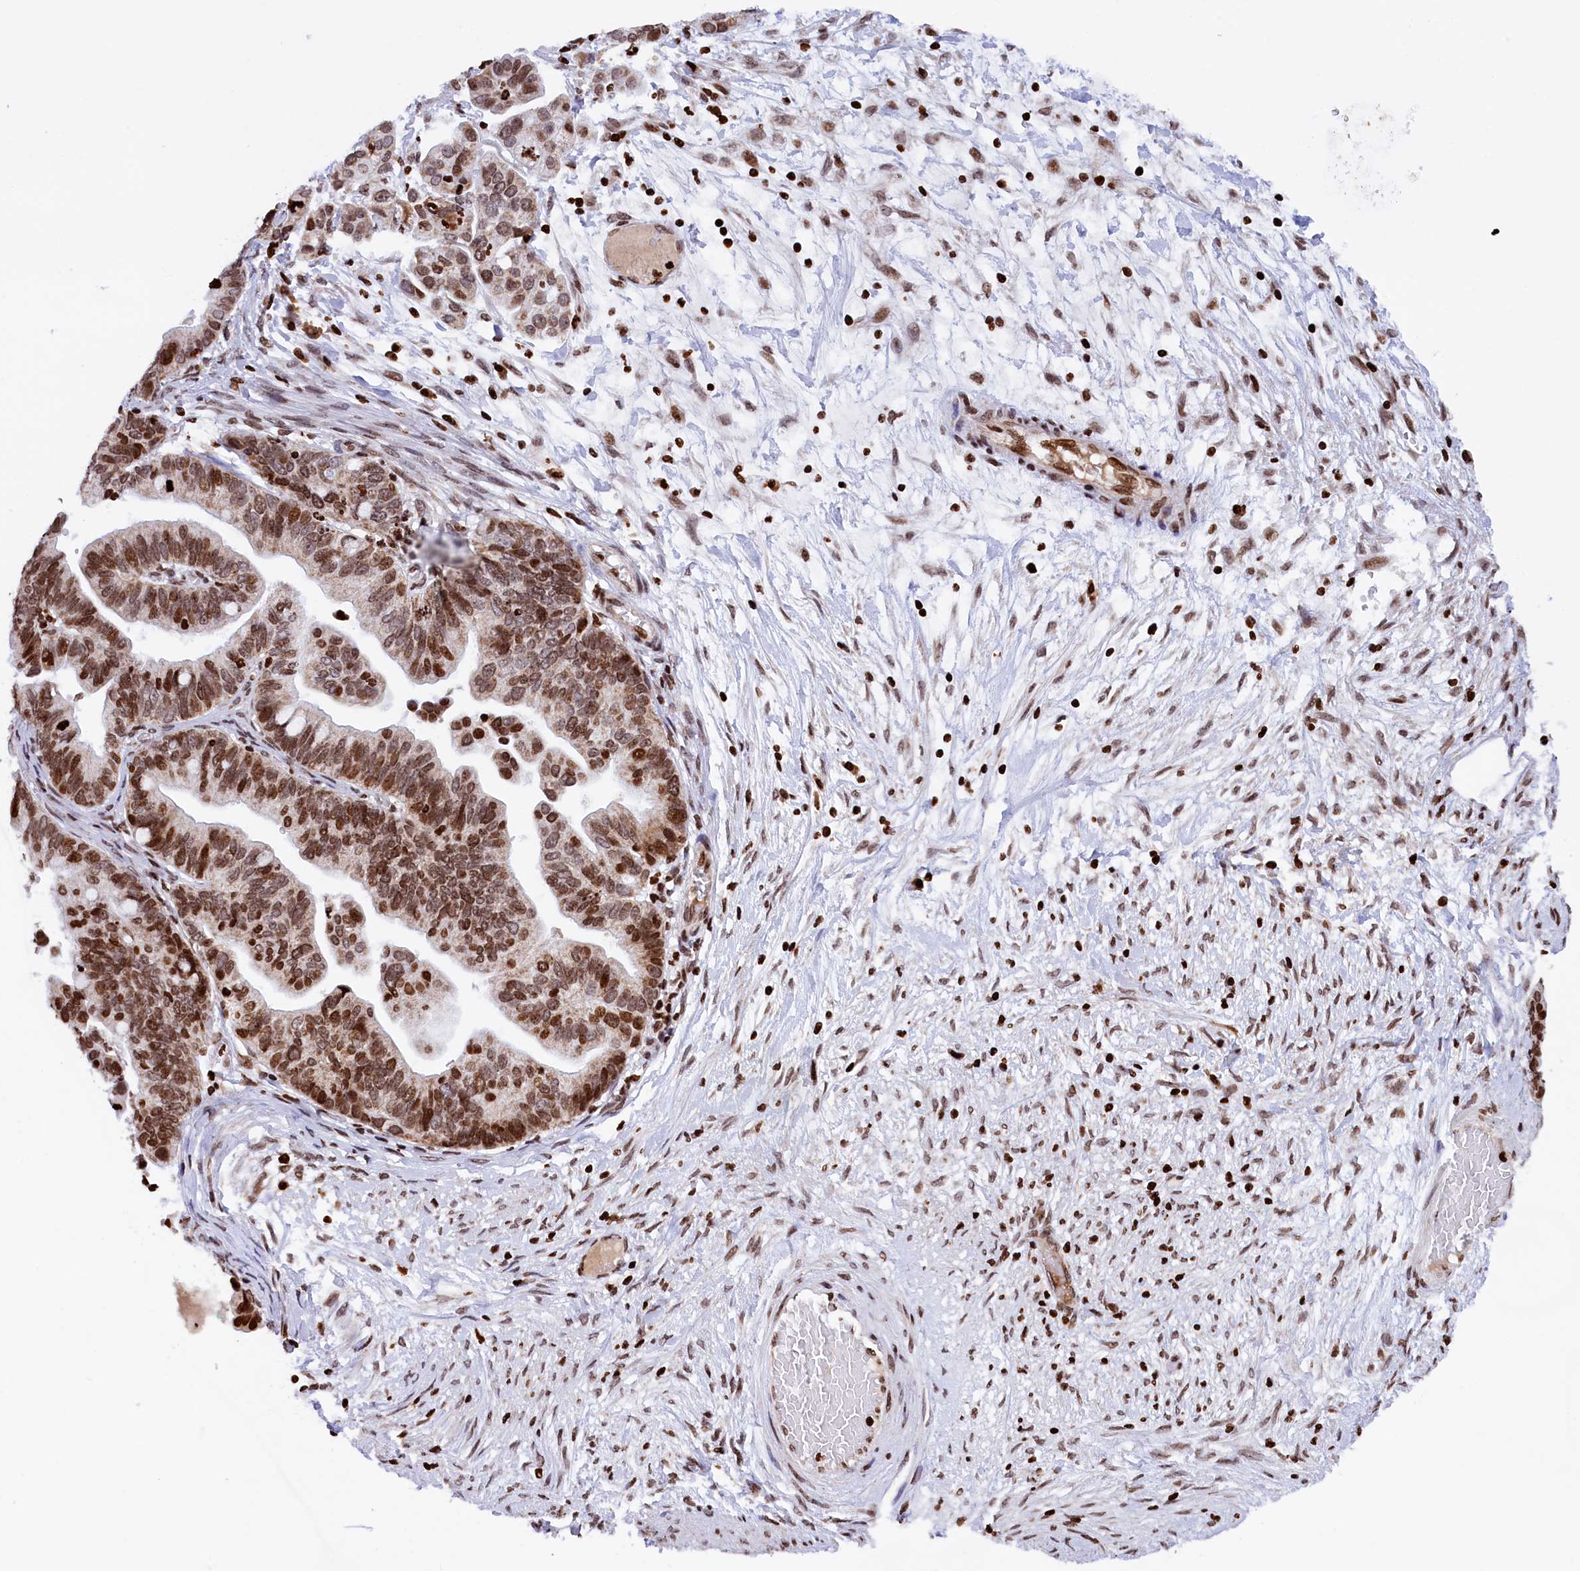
{"staining": {"intensity": "moderate", "quantity": ">75%", "location": "cytoplasmic/membranous,nuclear"}, "tissue": "ovarian cancer", "cell_type": "Tumor cells", "image_type": "cancer", "snomed": [{"axis": "morphology", "description": "Cystadenocarcinoma, serous, NOS"}, {"axis": "topography", "description": "Ovary"}], "caption": "Approximately >75% of tumor cells in ovarian cancer (serous cystadenocarcinoma) display moderate cytoplasmic/membranous and nuclear protein positivity as visualized by brown immunohistochemical staining.", "gene": "TIMM29", "patient": {"sex": "female", "age": 56}}